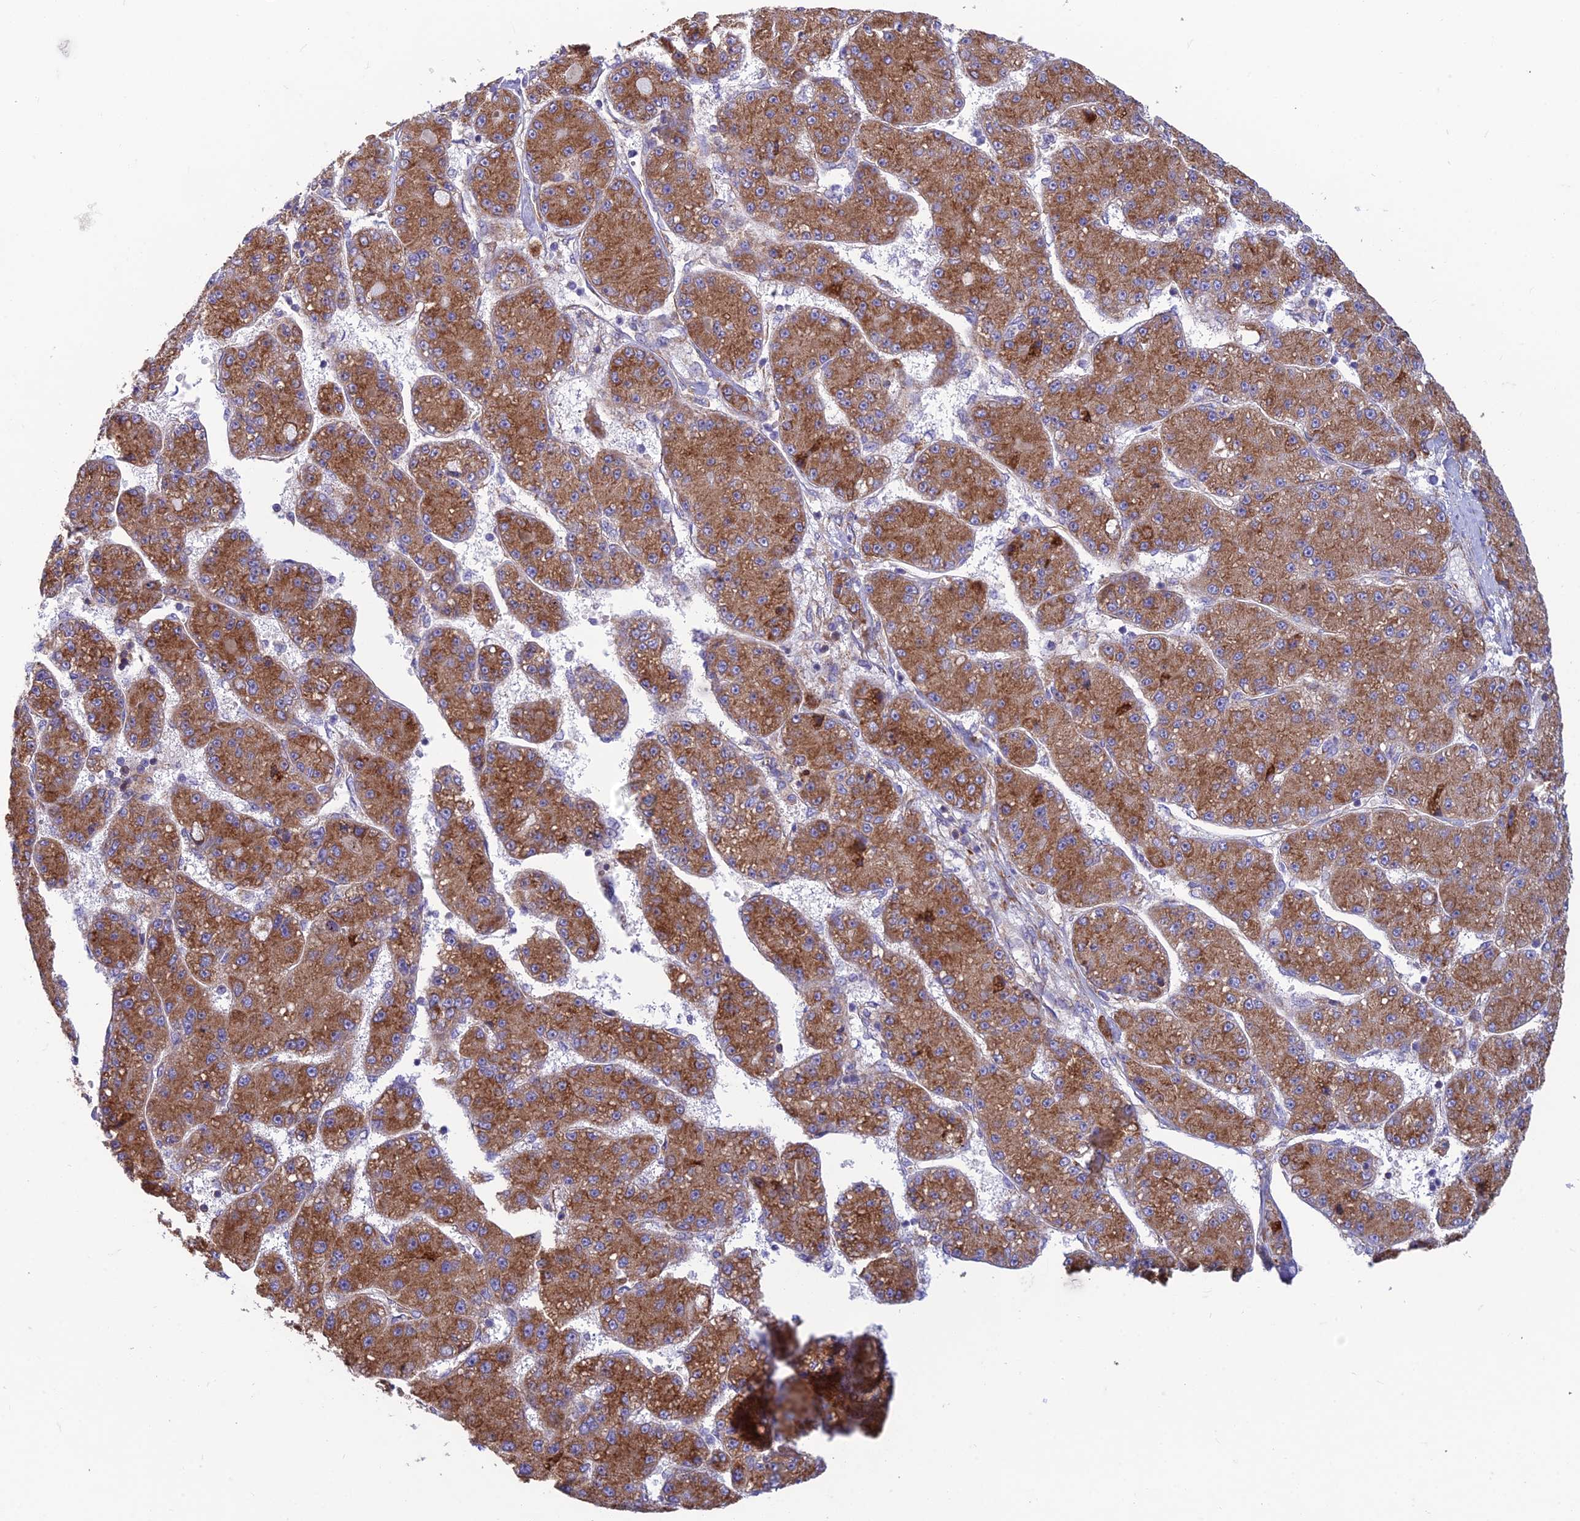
{"staining": {"intensity": "moderate", "quantity": ">75%", "location": "cytoplasmic/membranous"}, "tissue": "liver cancer", "cell_type": "Tumor cells", "image_type": "cancer", "snomed": [{"axis": "morphology", "description": "Carcinoma, Hepatocellular, NOS"}, {"axis": "topography", "description": "Liver"}], "caption": "Tumor cells display medium levels of moderate cytoplasmic/membranous expression in about >75% of cells in human liver cancer. (Brightfield microscopy of DAB IHC at high magnification).", "gene": "RPL17-C18orf32", "patient": {"sex": "male", "age": 67}}